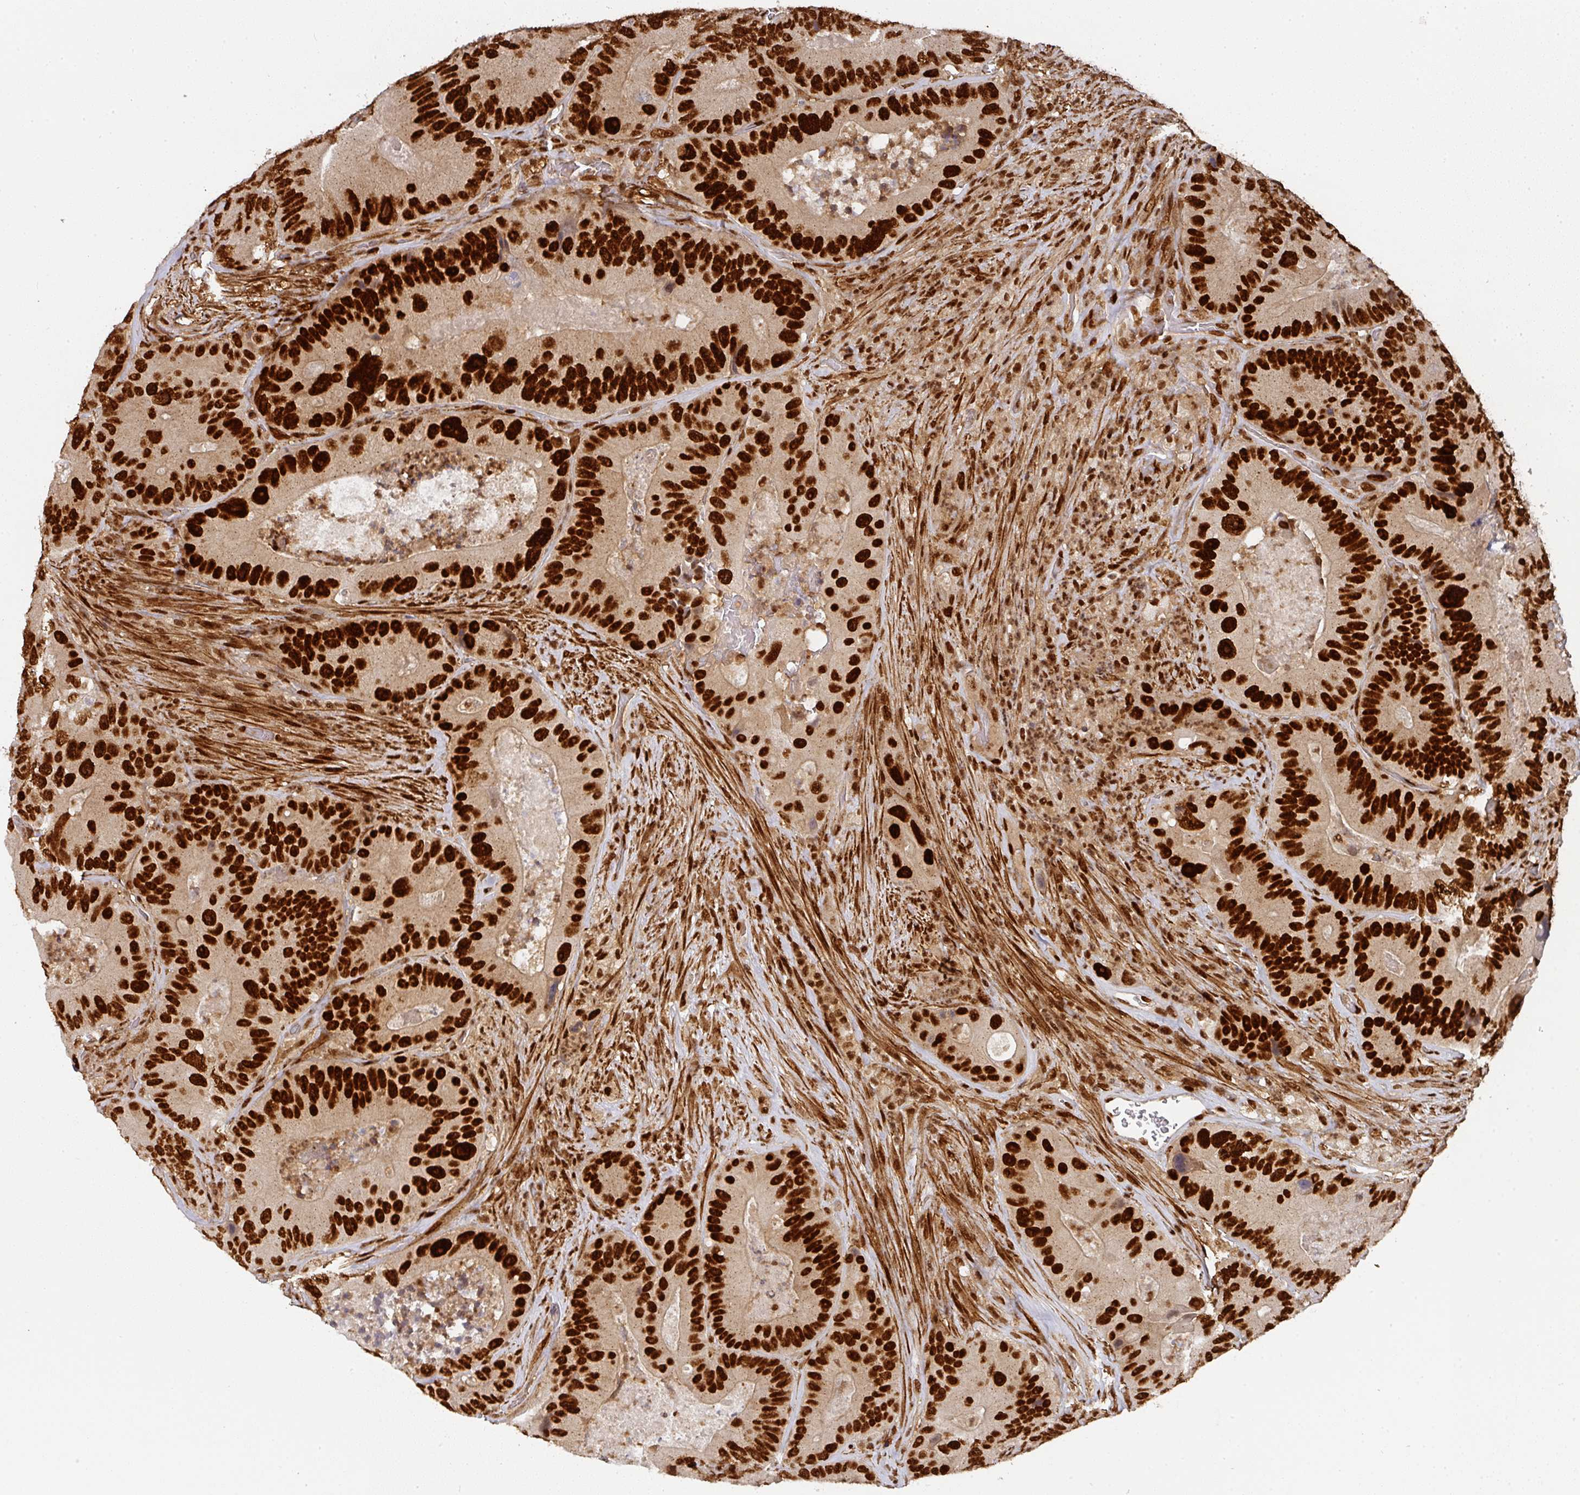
{"staining": {"intensity": "strong", "quantity": ">75%", "location": "nuclear"}, "tissue": "colorectal cancer", "cell_type": "Tumor cells", "image_type": "cancer", "snomed": [{"axis": "morphology", "description": "Adenocarcinoma, NOS"}, {"axis": "topography", "description": "Colon"}], "caption": "Immunohistochemical staining of colorectal adenocarcinoma reveals high levels of strong nuclear positivity in about >75% of tumor cells.", "gene": "DIDO1", "patient": {"sex": "female", "age": 86}}